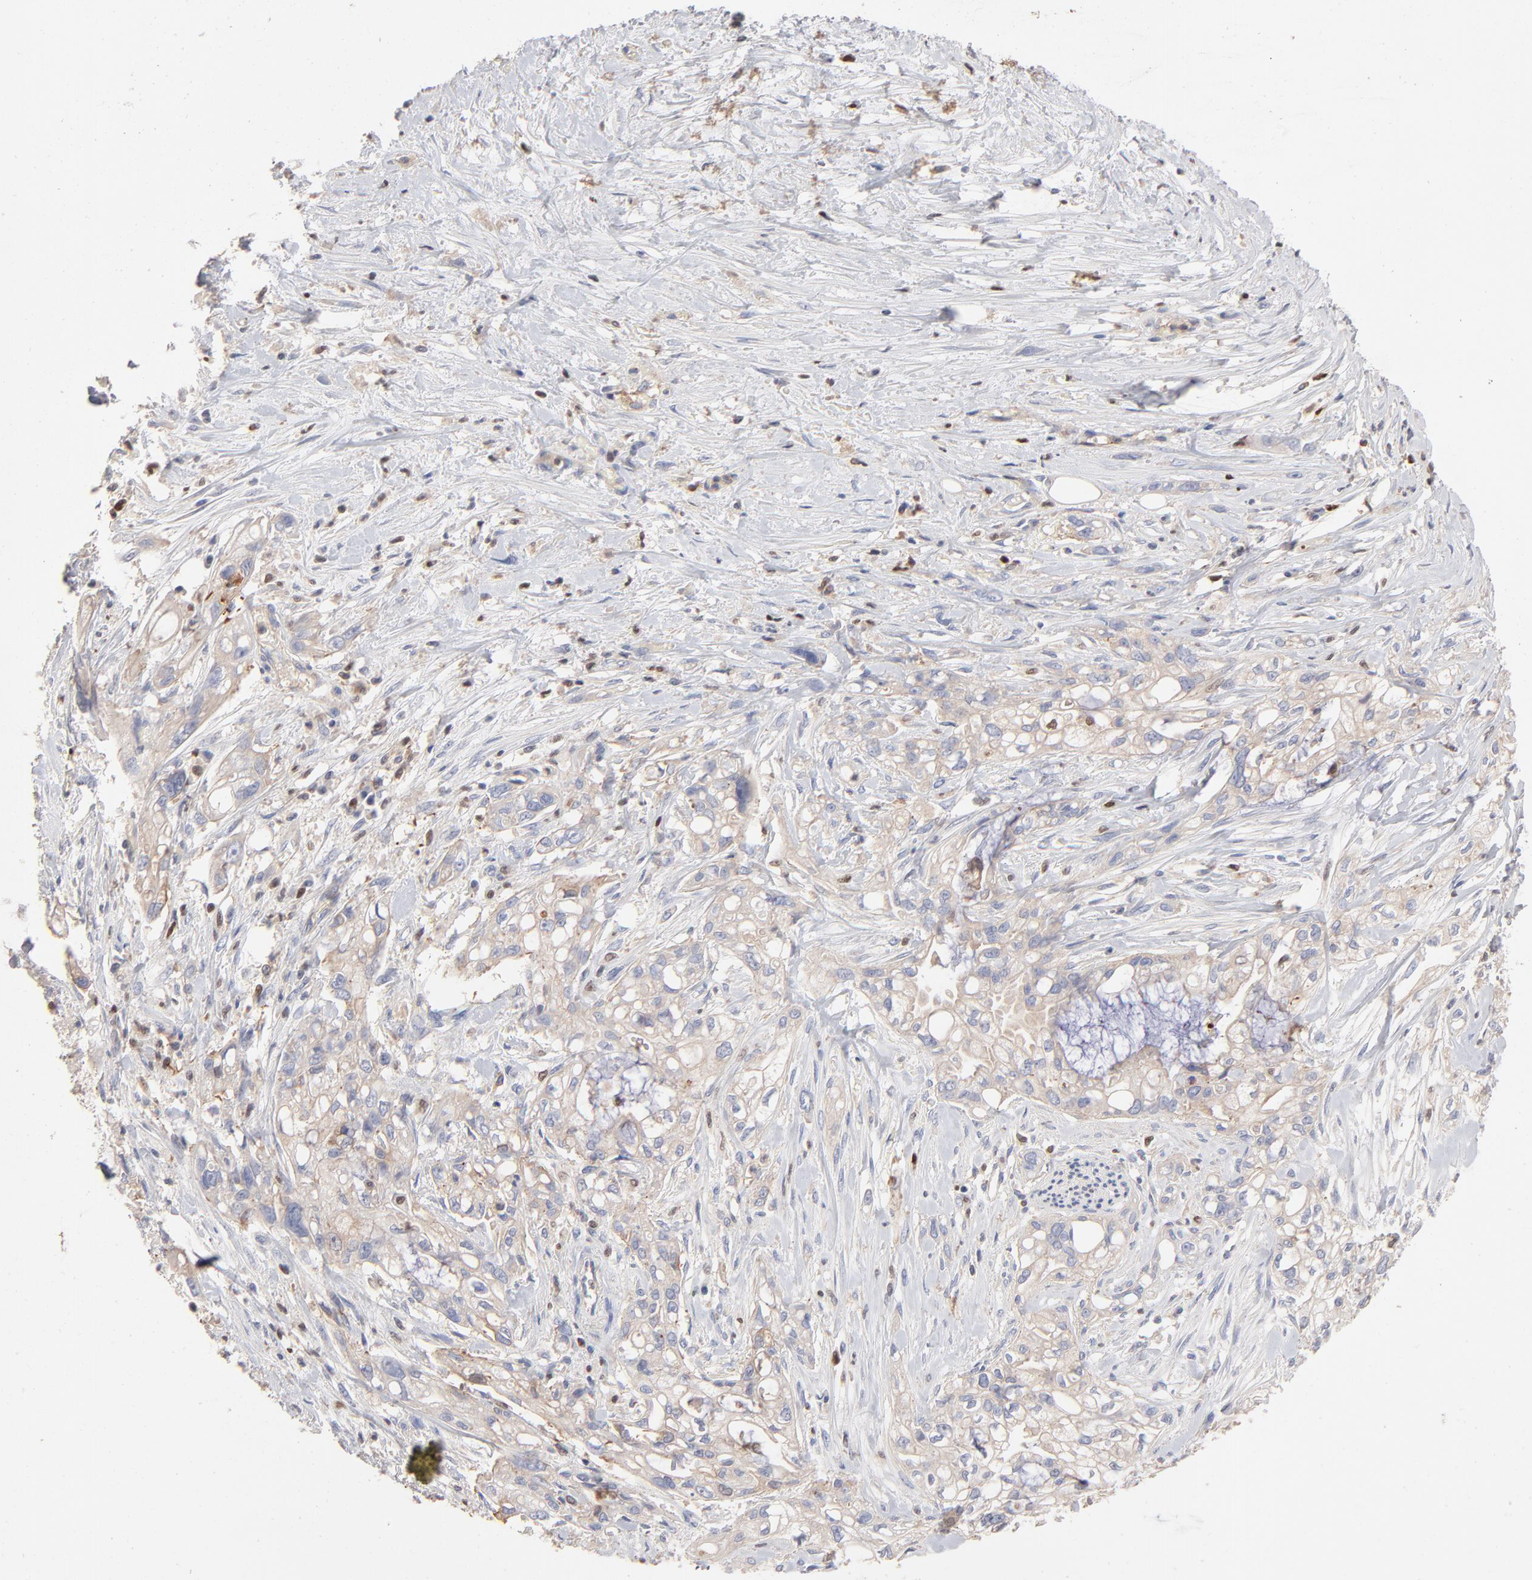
{"staining": {"intensity": "negative", "quantity": "none", "location": "none"}, "tissue": "pancreatic cancer", "cell_type": "Tumor cells", "image_type": "cancer", "snomed": [{"axis": "morphology", "description": "Normal tissue, NOS"}, {"axis": "topography", "description": "Pancreas"}], "caption": "The IHC micrograph has no significant staining in tumor cells of pancreatic cancer tissue.", "gene": "ARHGEF6", "patient": {"sex": "male", "age": 42}}